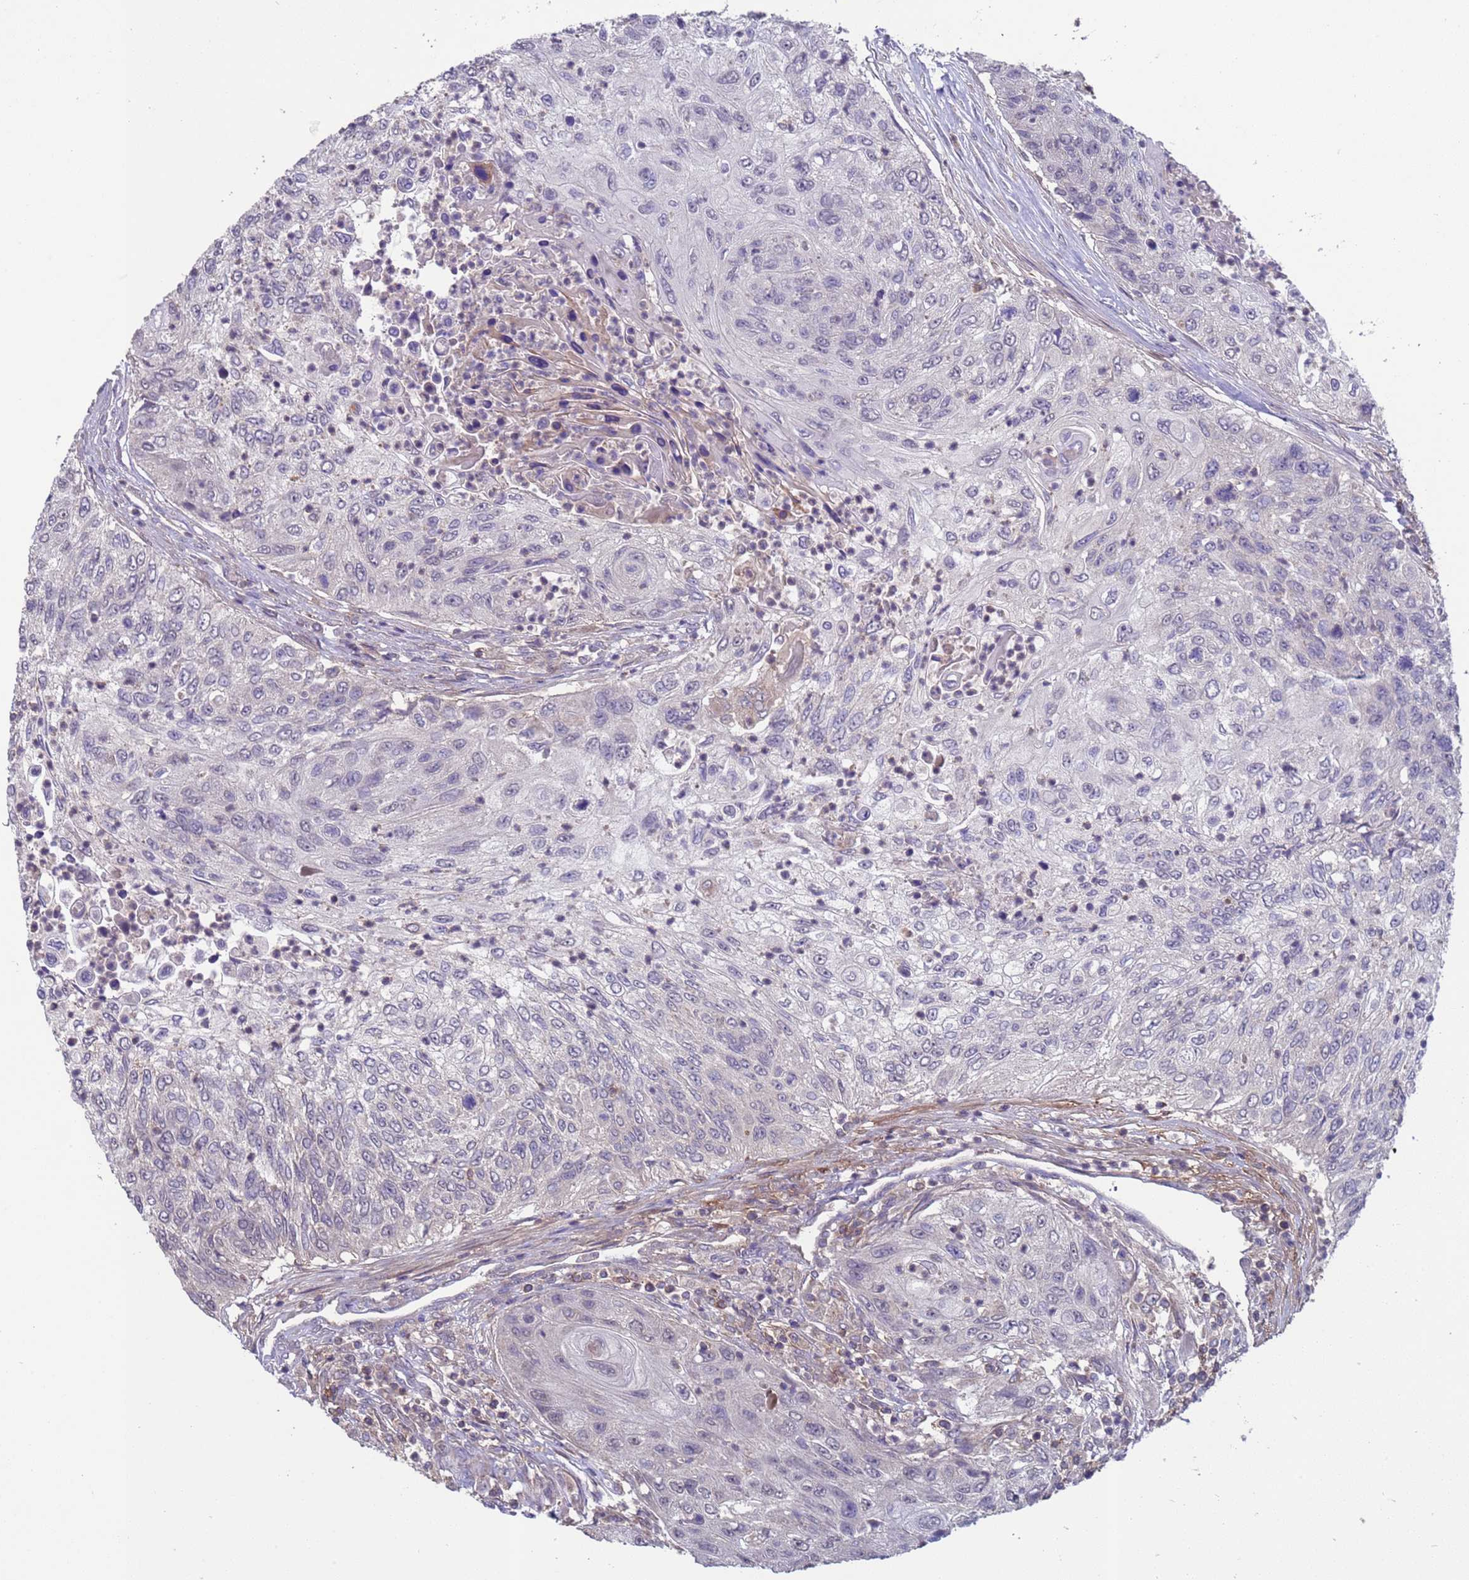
{"staining": {"intensity": "negative", "quantity": "none", "location": "none"}, "tissue": "urothelial cancer", "cell_type": "Tumor cells", "image_type": "cancer", "snomed": [{"axis": "morphology", "description": "Urothelial carcinoma, High grade"}, {"axis": "topography", "description": "Urinary bladder"}], "caption": "Immunohistochemistry (IHC) image of neoplastic tissue: urothelial cancer stained with DAB reveals no significant protein staining in tumor cells.", "gene": "ACAD8", "patient": {"sex": "female", "age": 60}}